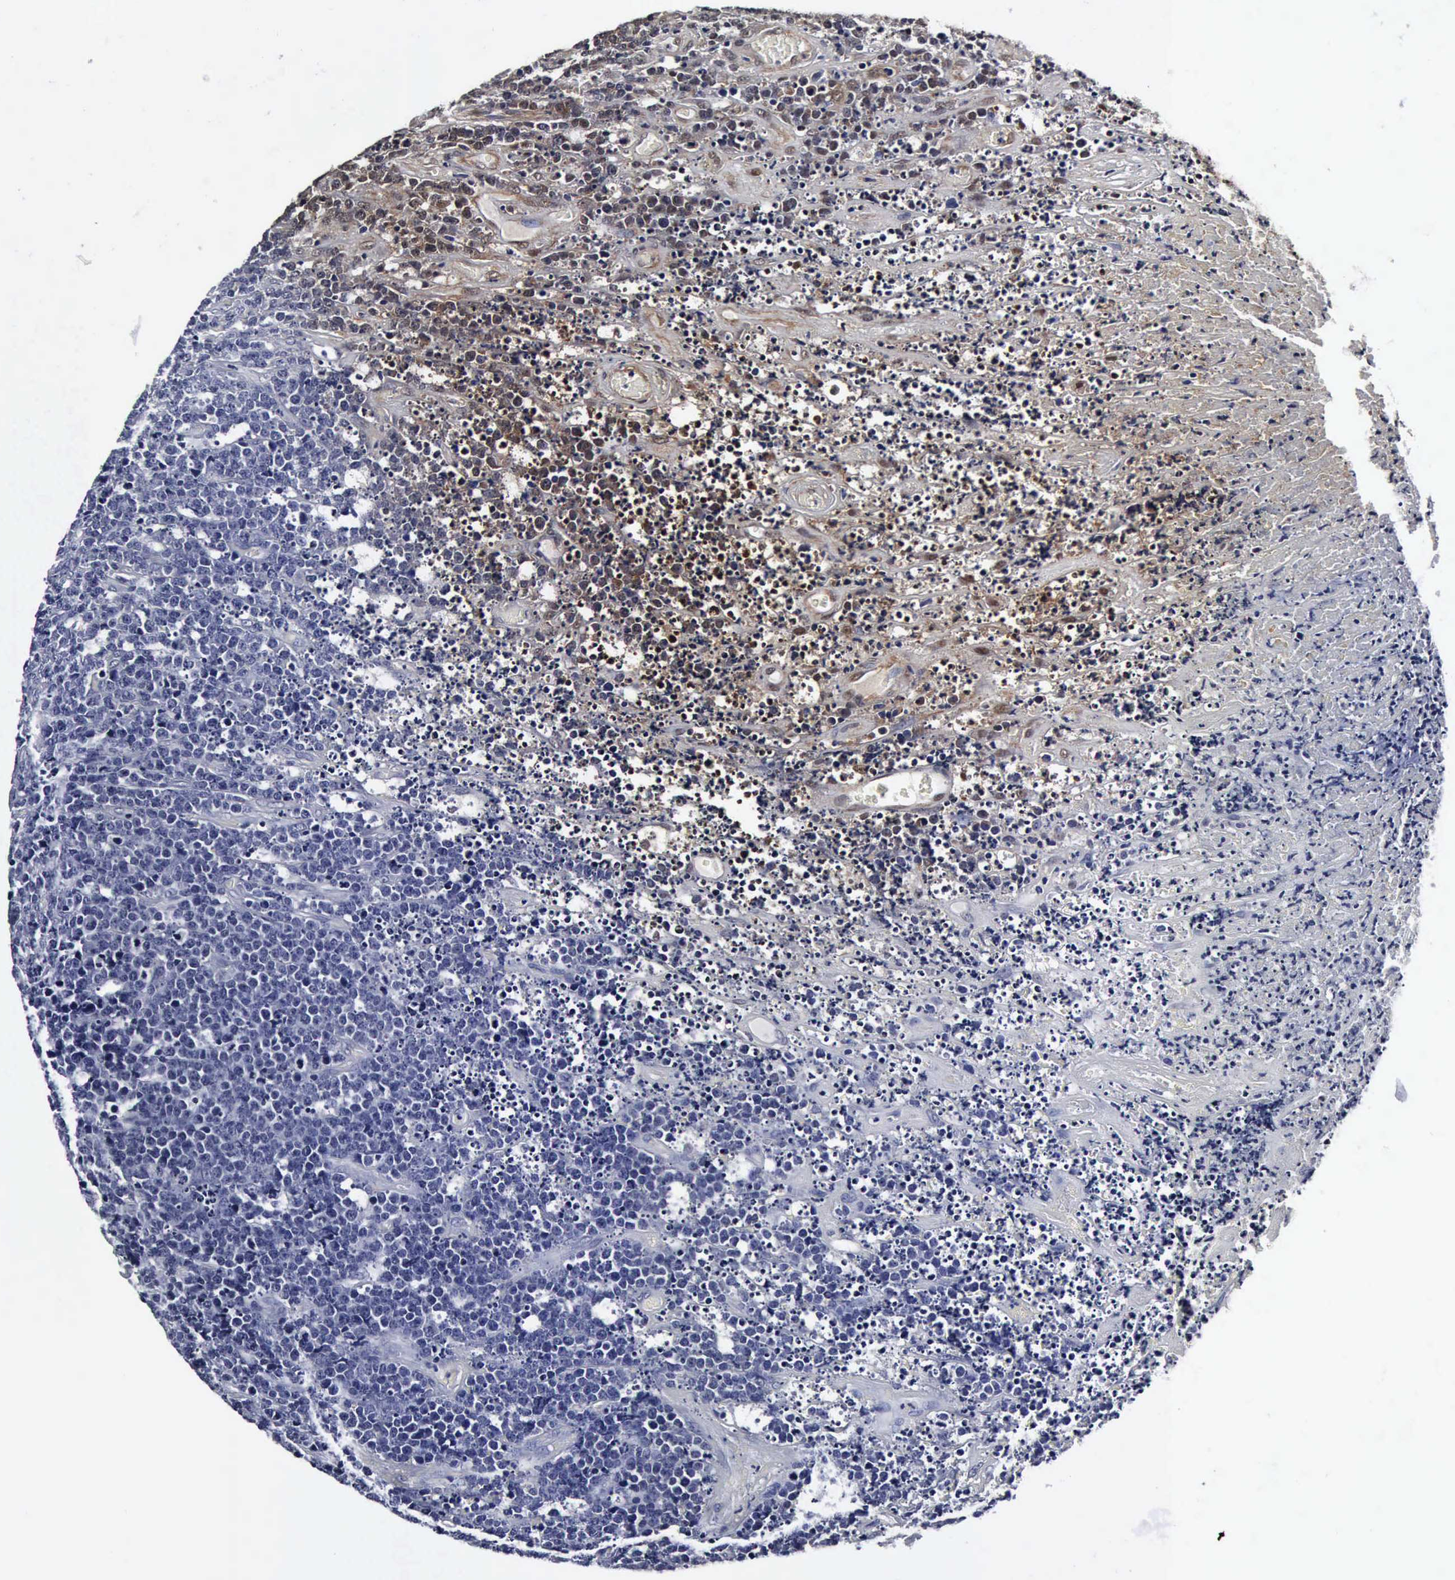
{"staining": {"intensity": "negative", "quantity": "none", "location": "none"}, "tissue": "lymphoma", "cell_type": "Tumor cells", "image_type": "cancer", "snomed": [{"axis": "morphology", "description": "Malignant lymphoma, non-Hodgkin's type, High grade"}, {"axis": "topography", "description": "Small intestine"}, {"axis": "topography", "description": "Colon"}], "caption": "IHC micrograph of lymphoma stained for a protein (brown), which demonstrates no positivity in tumor cells. (DAB IHC visualized using brightfield microscopy, high magnification).", "gene": "UBC", "patient": {"sex": "male", "age": 8}}